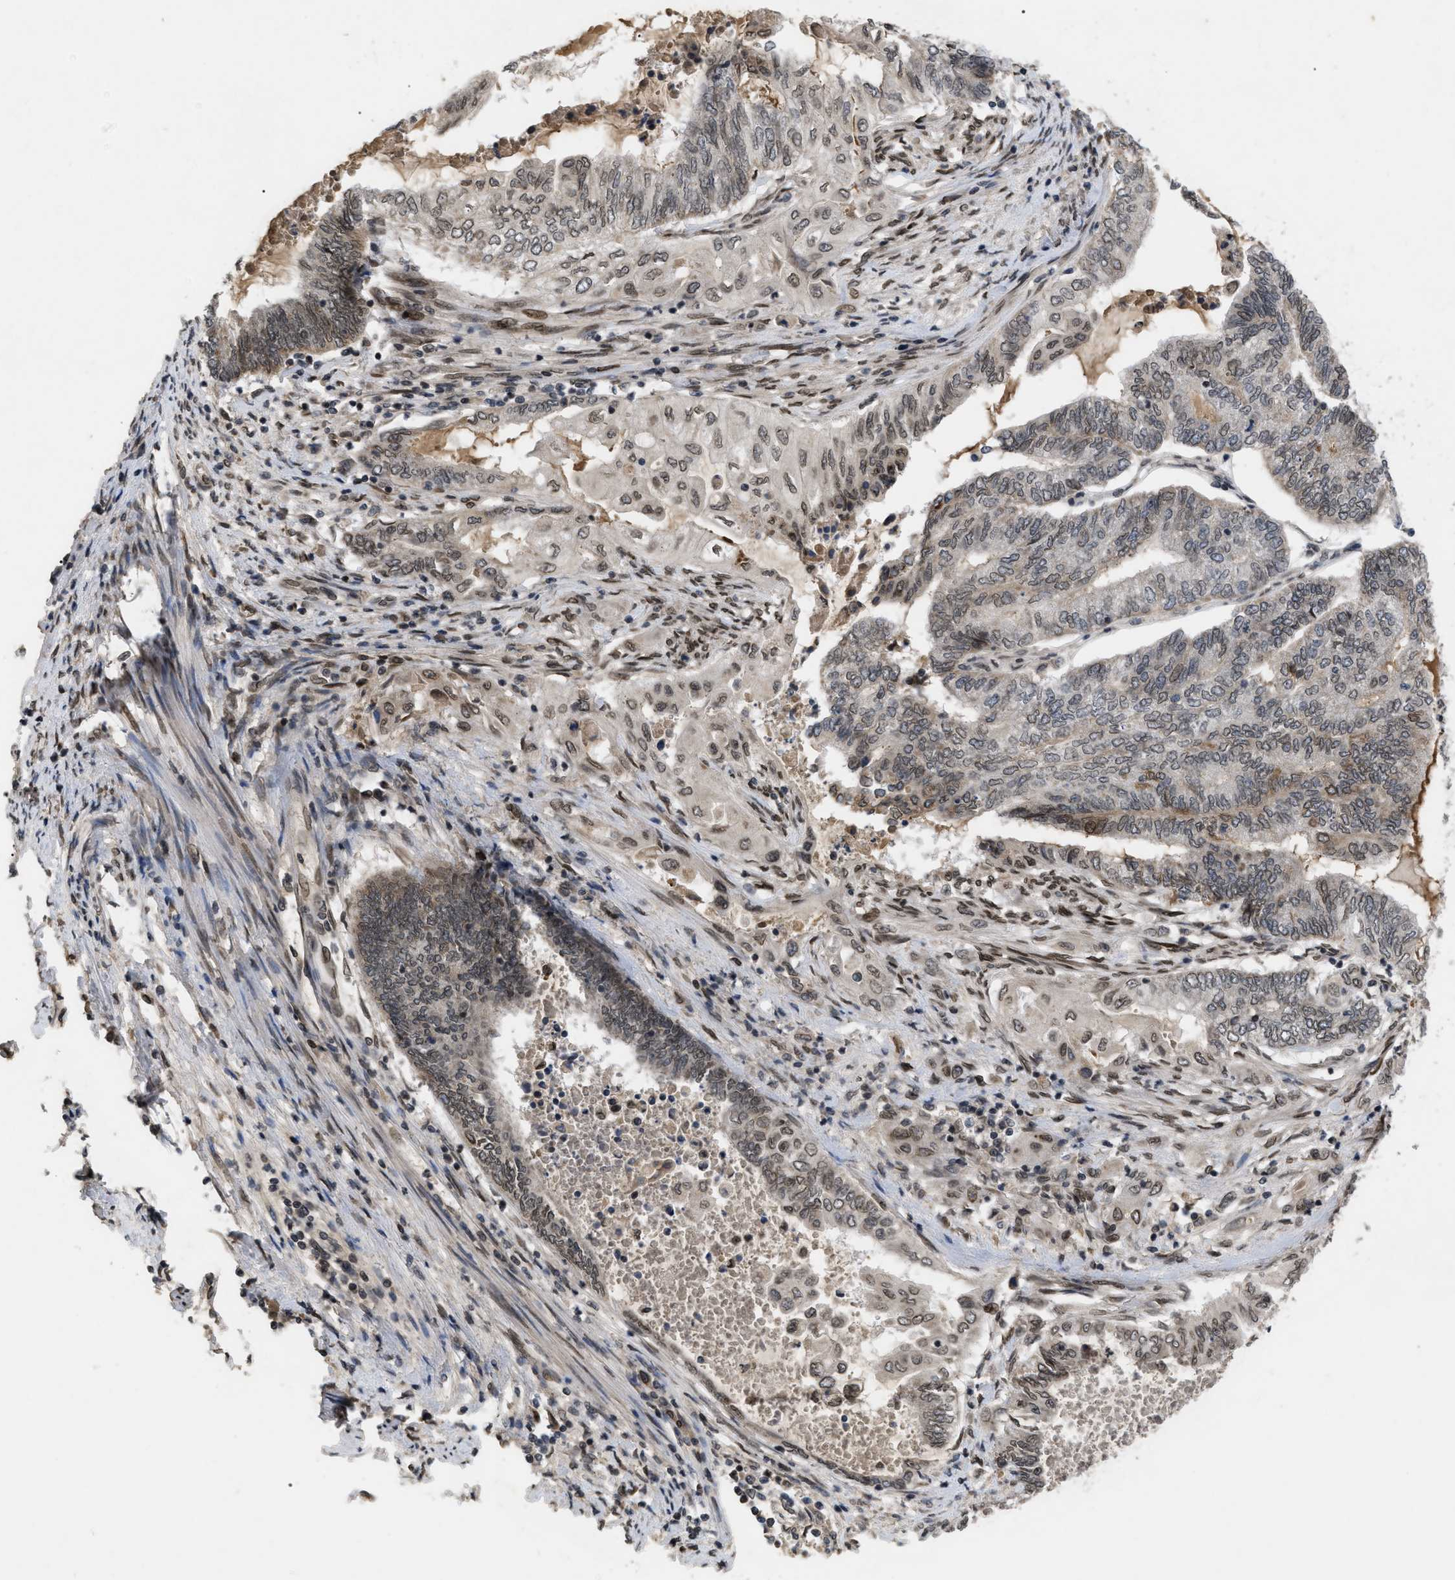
{"staining": {"intensity": "weak", "quantity": "25%-75%", "location": "nuclear"}, "tissue": "endometrial cancer", "cell_type": "Tumor cells", "image_type": "cancer", "snomed": [{"axis": "morphology", "description": "Adenocarcinoma, NOS"}, {"axis": "topography", "description": "Uterus"}, {"axis": "topography", "description": "Endometrium"}], "caption": "Brown immunohistochemical staining in human endometrial cancer (adenocarcinoma) exhibits weak nuclear expression in approximately 25%-75% of tumor cells.", "gene": "CRY1", "patient": {"sex": "female", "age": 70}}